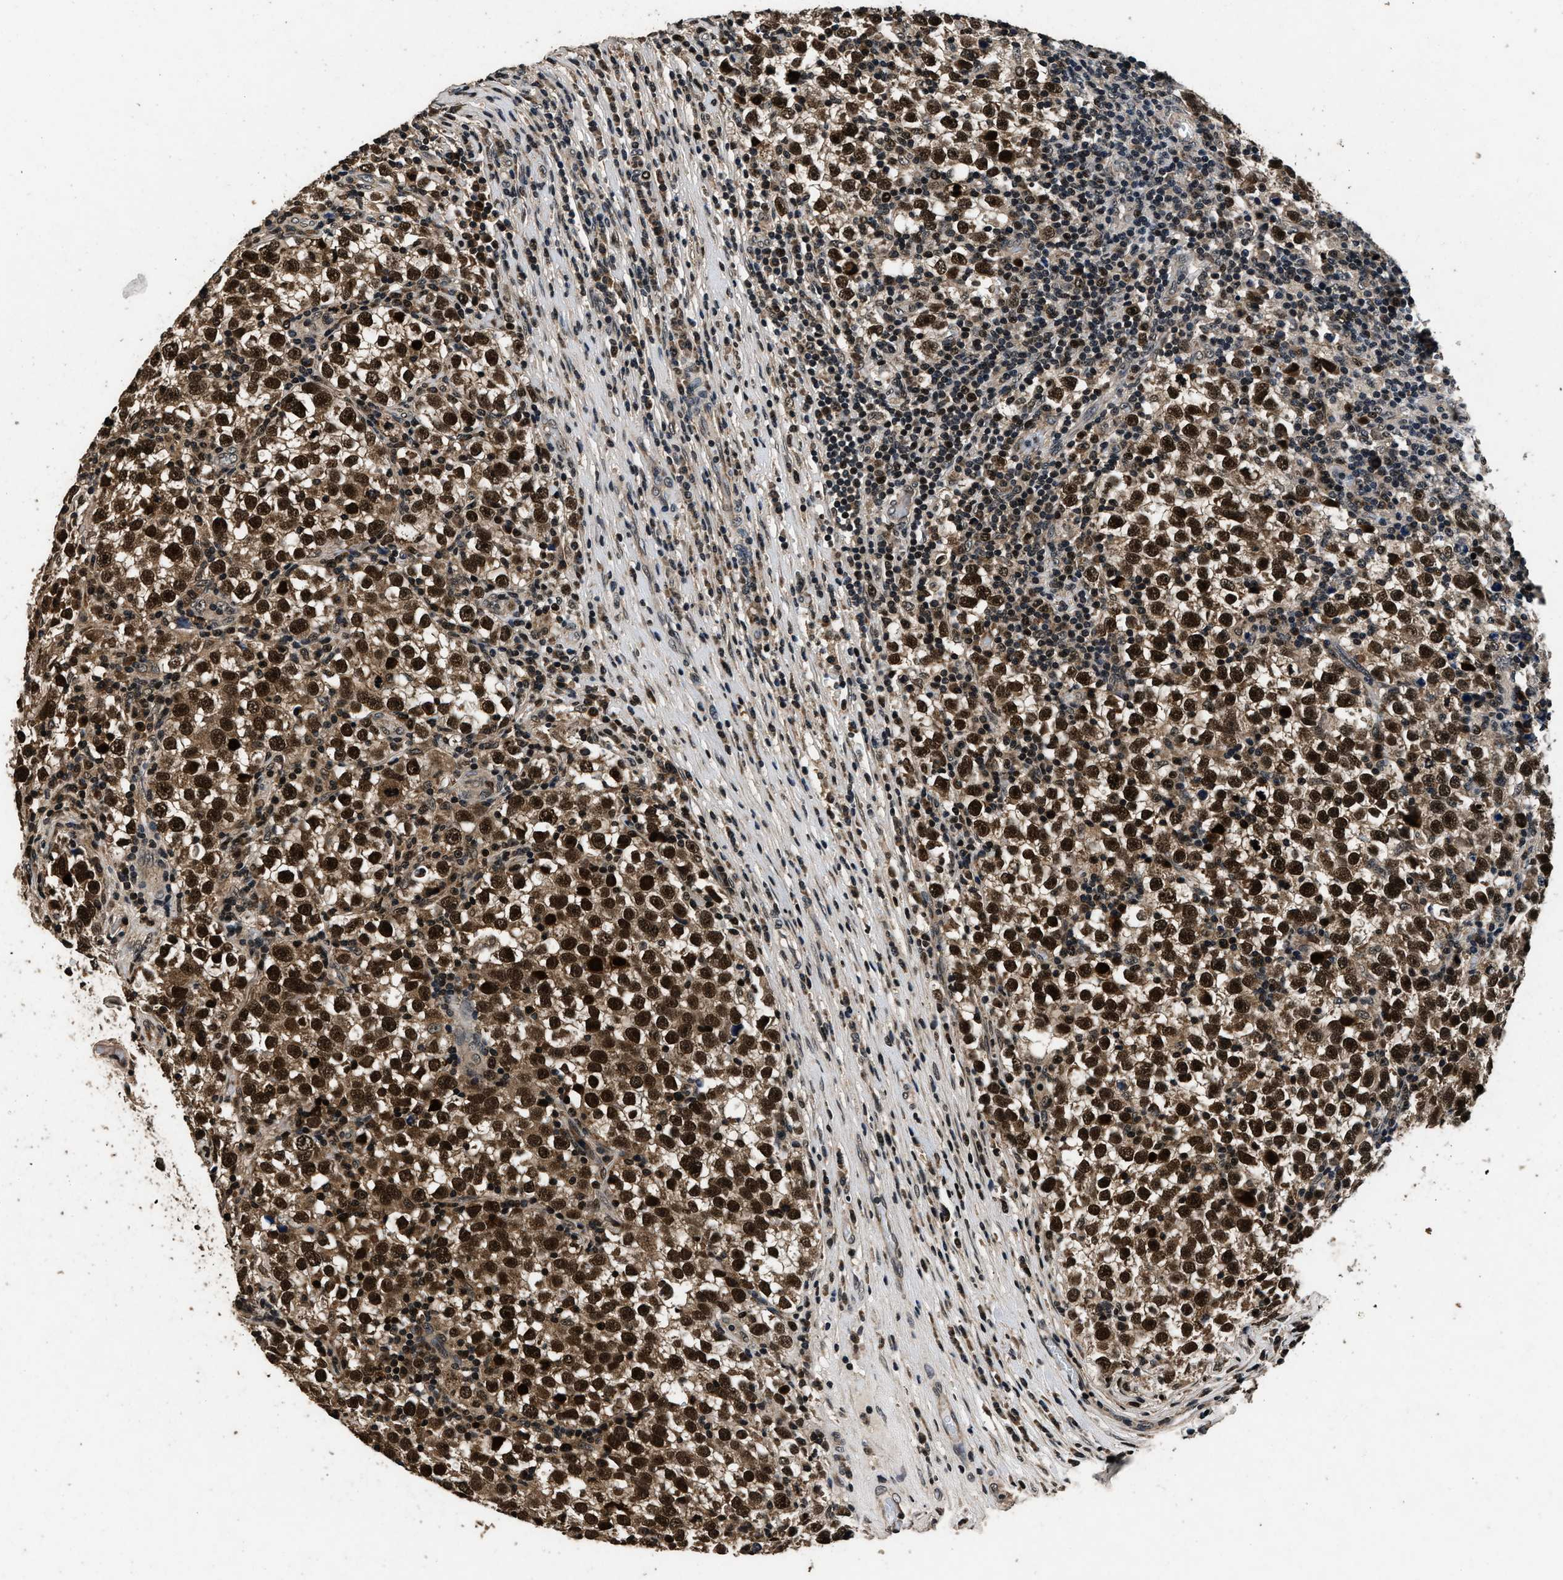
{"staining": {"intensity": "strong", "quantity": ">75%", "location": "nuclear"}, "tissue": "testis cancer", "cell_type": "Tumor cells", "image_type": "cancer", "snomed": [{"axis": "morphology", "description": "Normal tissue, NOS"}, {"axis": "morphology", "description": "Seminoma, NOS"}, {"axis": "topography", "description": "Testis"}], "caption": "DAB immunohistochemical staining of human testis seminoma reveals strong nuclear protein staining in about >75% of tumor cells. (DAB (3,3'-diaminobenzidine) IHC with brightfield microscopy, high magnification).", "gene": "CSTF1", "patient": {"sex": "male", "age": 43}}